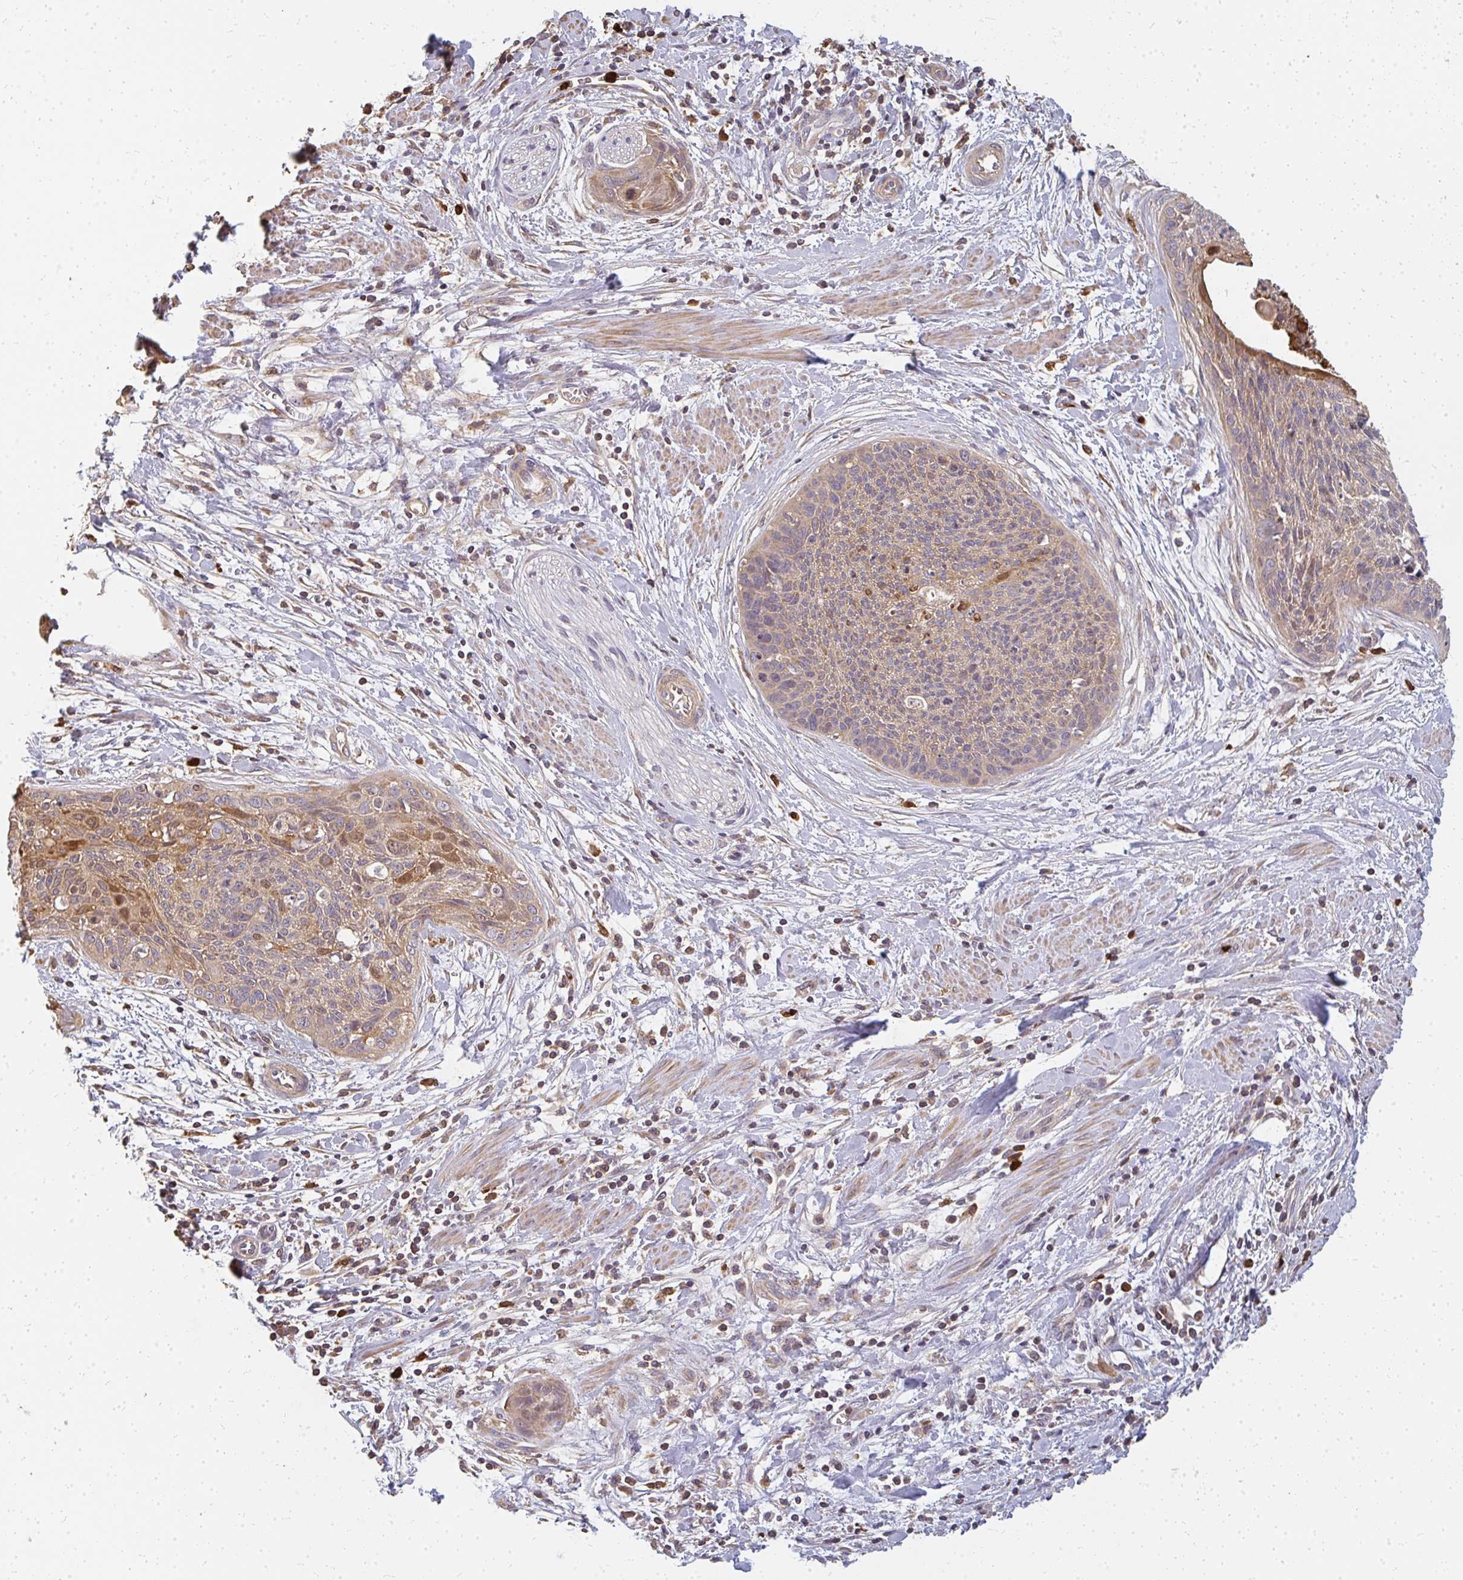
{"staining": {"intensity": "moderate", "quantity": "25%-75%", "location": "cytoplasmic/membranous,nuclear"}, "tissue": "cervical cancer", "cell_type": "Tumor cells", "image_type": "cancer", "snomed": [{"axis": "morphology", "description": "Squamous cell carcinoma, NOS"}, {"axis": "topography", "description": "Cervix"}], "caption": "Moderate cytoplasmic/membranous and nuclear positivity is appreciated in approximately 25%-75% of tumor cells in squamous cell carcinoma (cervical).", "gene": "CNTRL", "patient": {"sex": "female", "age": 55}}